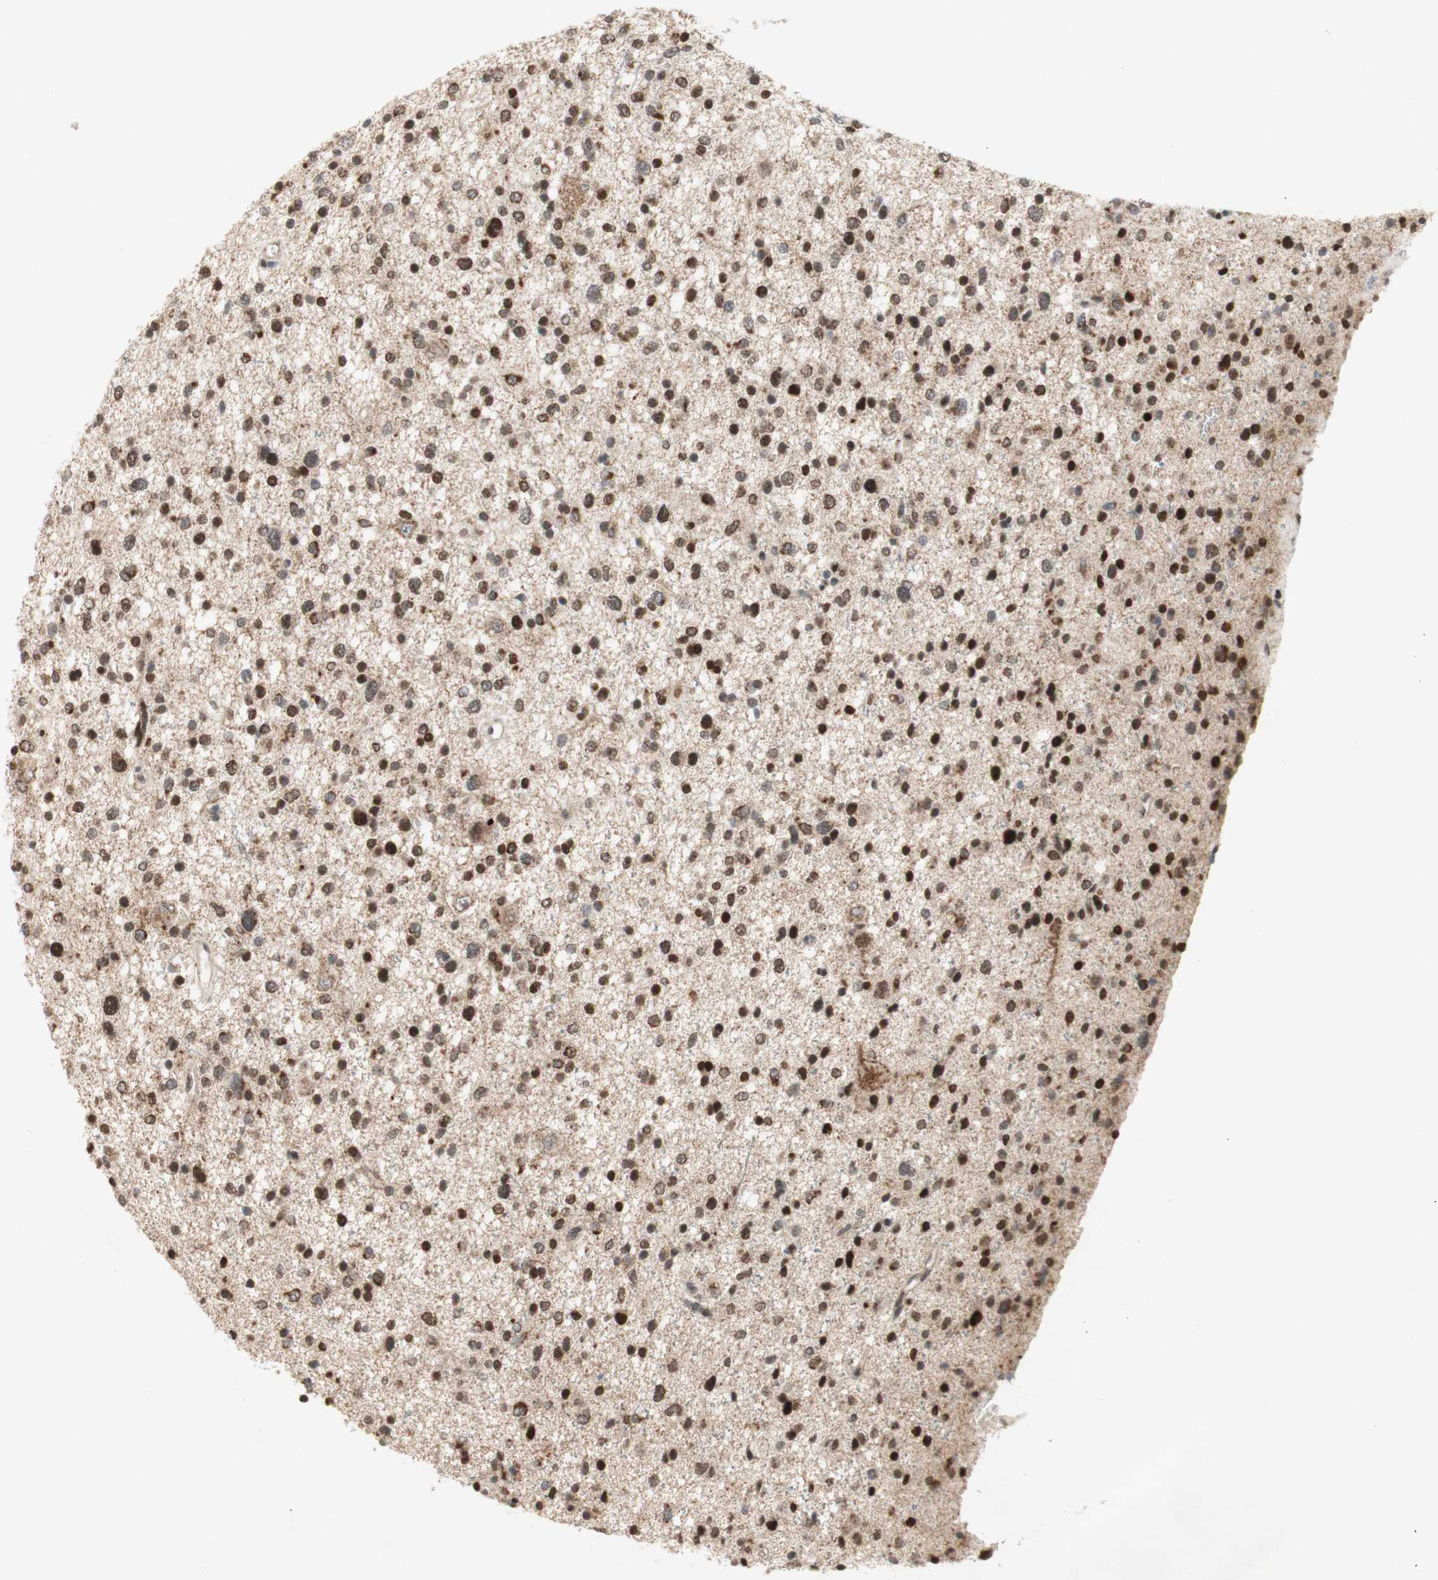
{"staining": {"intensity": "strong", "quantity": ">75%", "location": "nuclear"}, "tissue": "glioma", "cell_type": "Tumor cells", "image_type": "cancer", "snomed": [{"axis": "morphology", "description": "Glioma, malignant, Low grade"}, {"axis": "topography", "description": "Brain"}], "caption": "The photomicrograph shows staining of malignant low-grade glioma, revealing strong nuclear protein staining (brown color) within tumor cells.", "gene": "DNMT3A", "patient": {"sex": "female", "age": 37}}